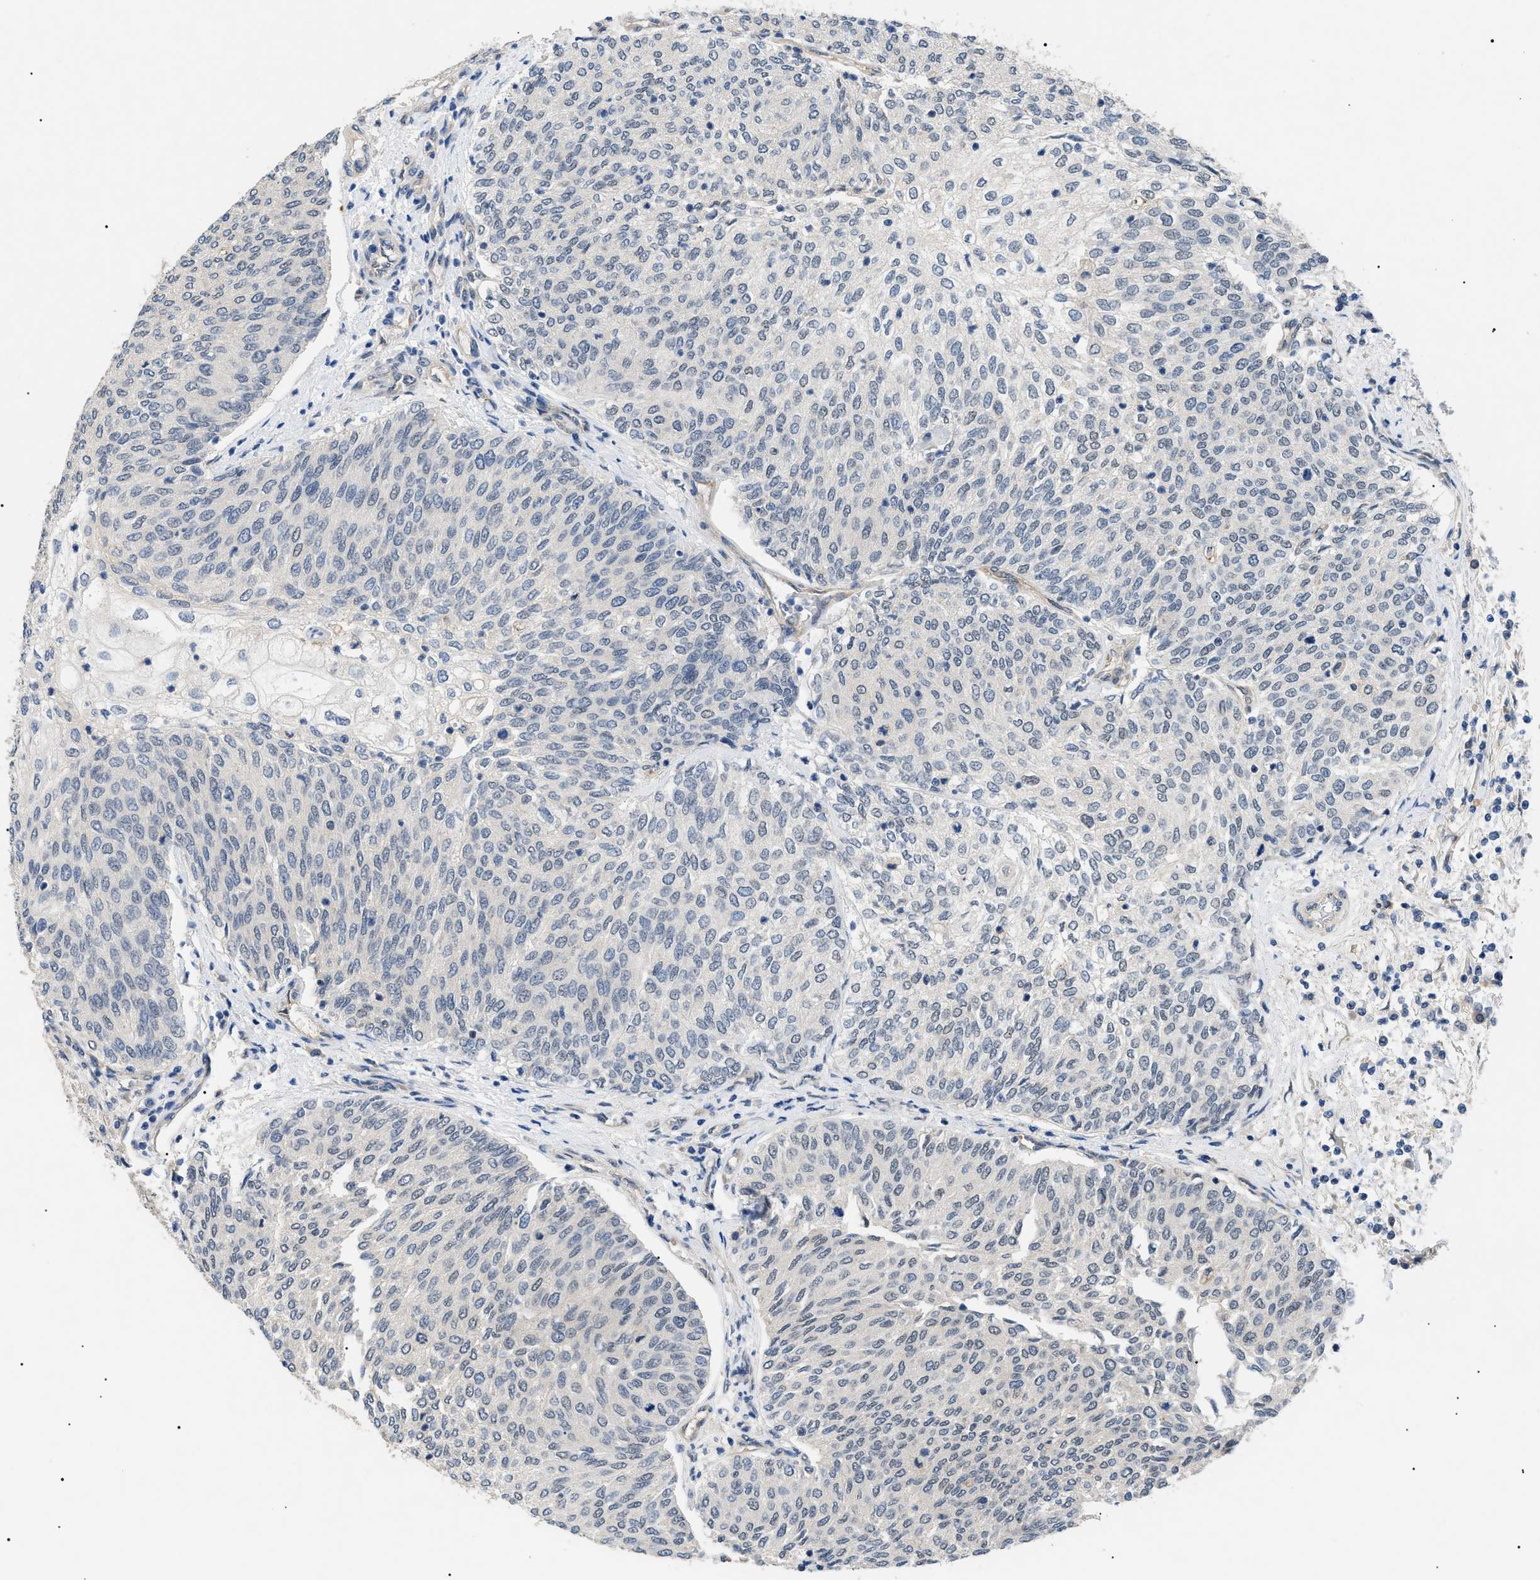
{"staining": {"intensity": "negative", "quantity": "none", "location": "none"}, "tissue": "urothelial cancer", "cell_type": "Tumor cells", "image_type": "cancer", "snomed": [{"axis": "morphology", "description": "Urothelial carcinoma, Low grade"}, {"axis": "topography", "description": "Urinary bladder"}], "caption": "An image of human urothelial cancer is negative for staining in tumor cells.", "gene": "CRCP", "patient": {"sex": "female", "age": 79}}